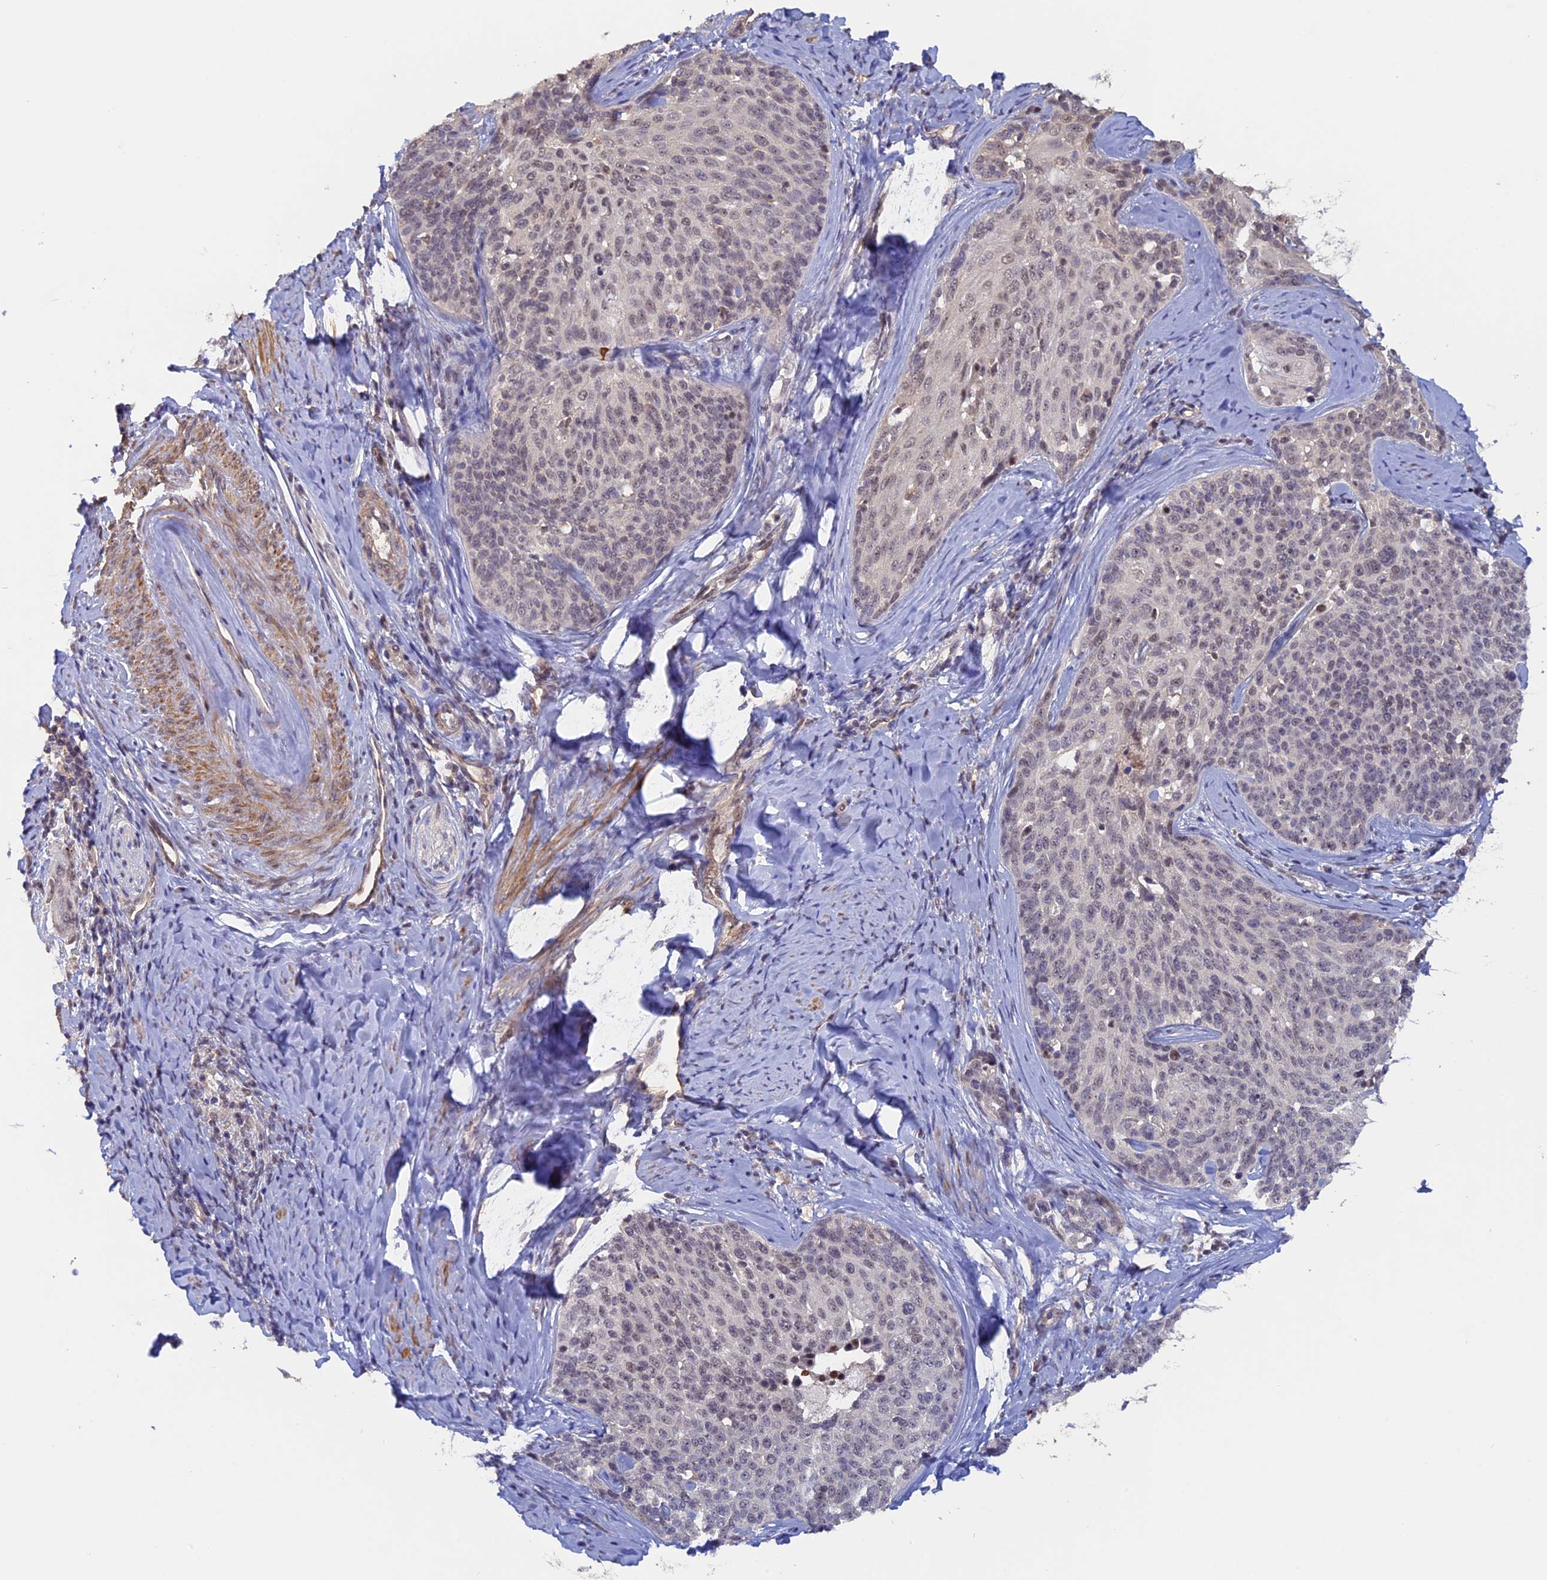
{"staining": {"intensity": "weak", "quantity": "25%-75%", "location": "nuclear"}, "tissue": "cervical cancer", "cell_type": "Tumor cells", "image_type": "cancer", "snomed": [{"axis": "morphology", "description": "Squamous cell carcinoma, NOS"}, {"axis": "topography", "description": "Cervix"}], "caption": "Immunohistochemistry (IHC) of human cervical cancer exhibits low levels of weak nuclear positivity in about 25%-75% of tumor cells.", "gene": "FAM98C", "patient": {"sex": "female", "age": 50}}